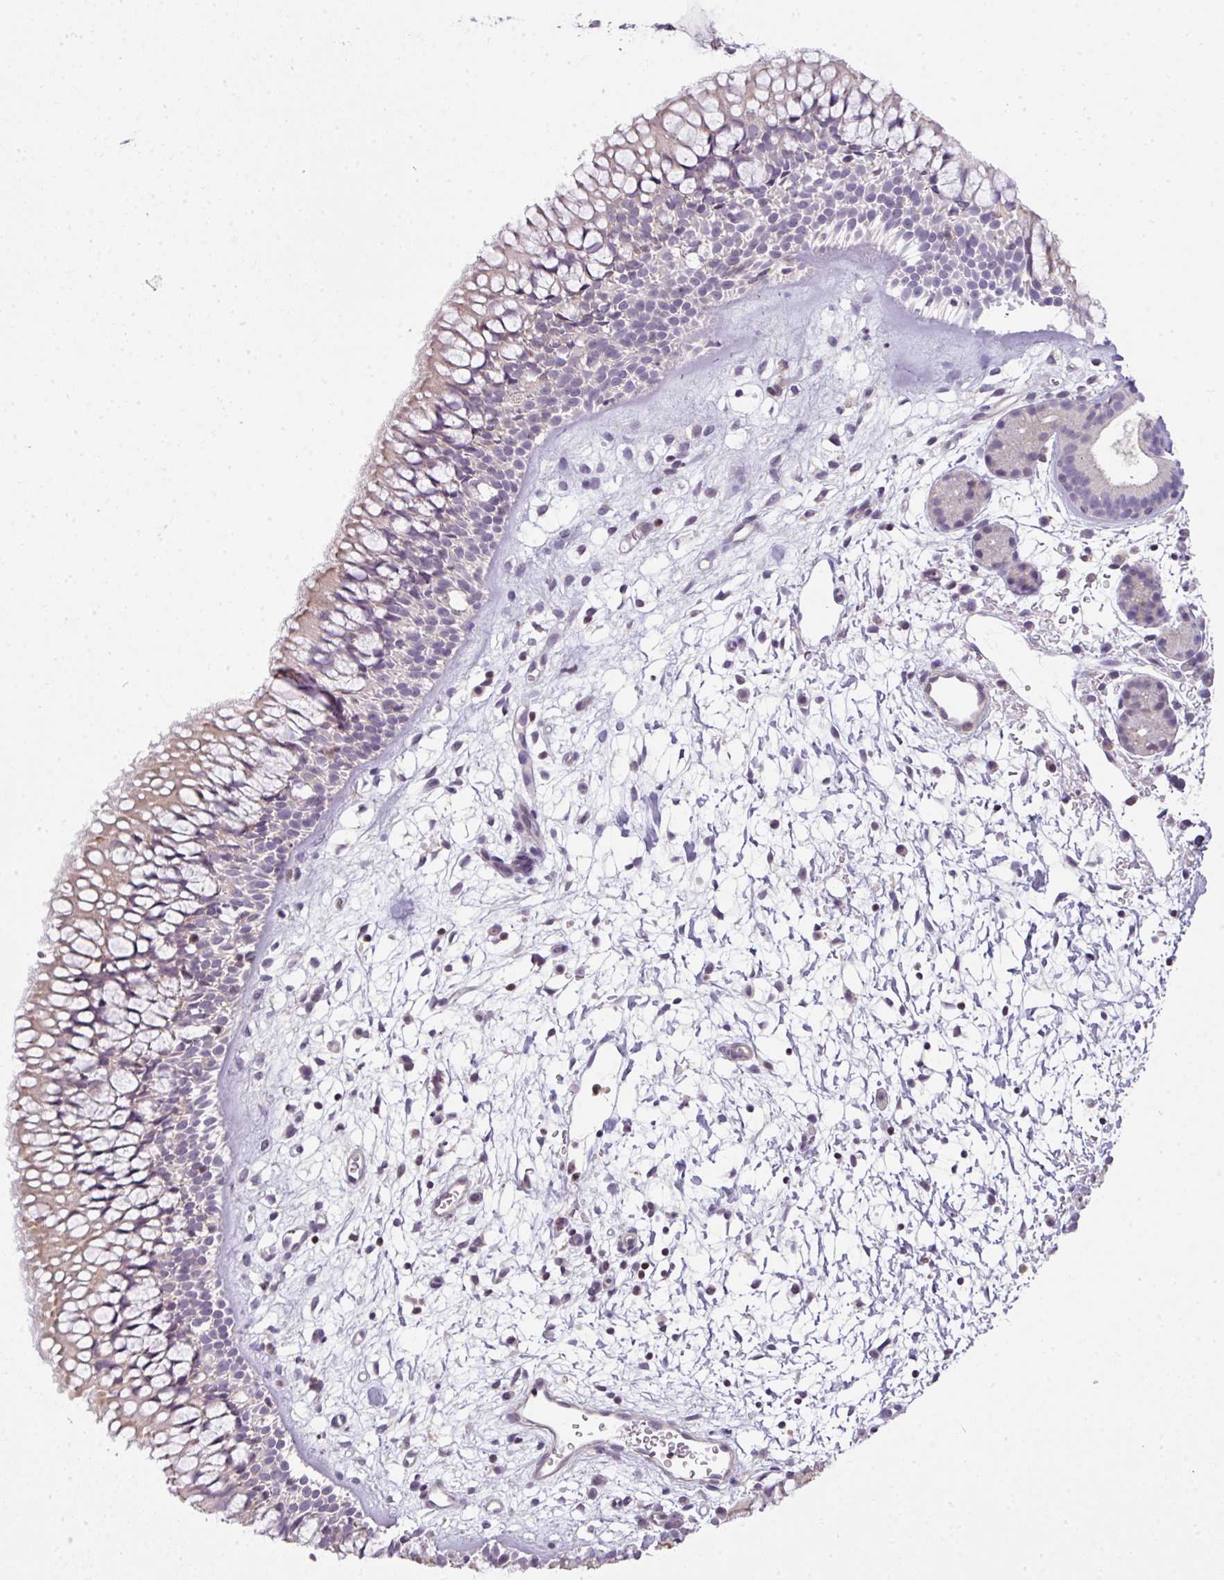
{"staining": {"intensity": "weak", "quantity": "<25%", "location": "cytoplasmic/membranous"}, "tissue": "nasopharynx", "cell_type": "Respiratory epithelial cells", "image_type": "normal", "snomed": [{"axis": "morphology", "description": "Normal tissue, NOS"}, {"axis": "topography", "description": "Nasopharynx"}], "caption": "High power microscopy histopathology image of an immunohistochemistry histopathology image of unremarkable nasopharynx, revealing no significant positivity in respiratory epithelial cells.", "gene": "STAT5A", "patient": {"sex": "male", "age": 65}}